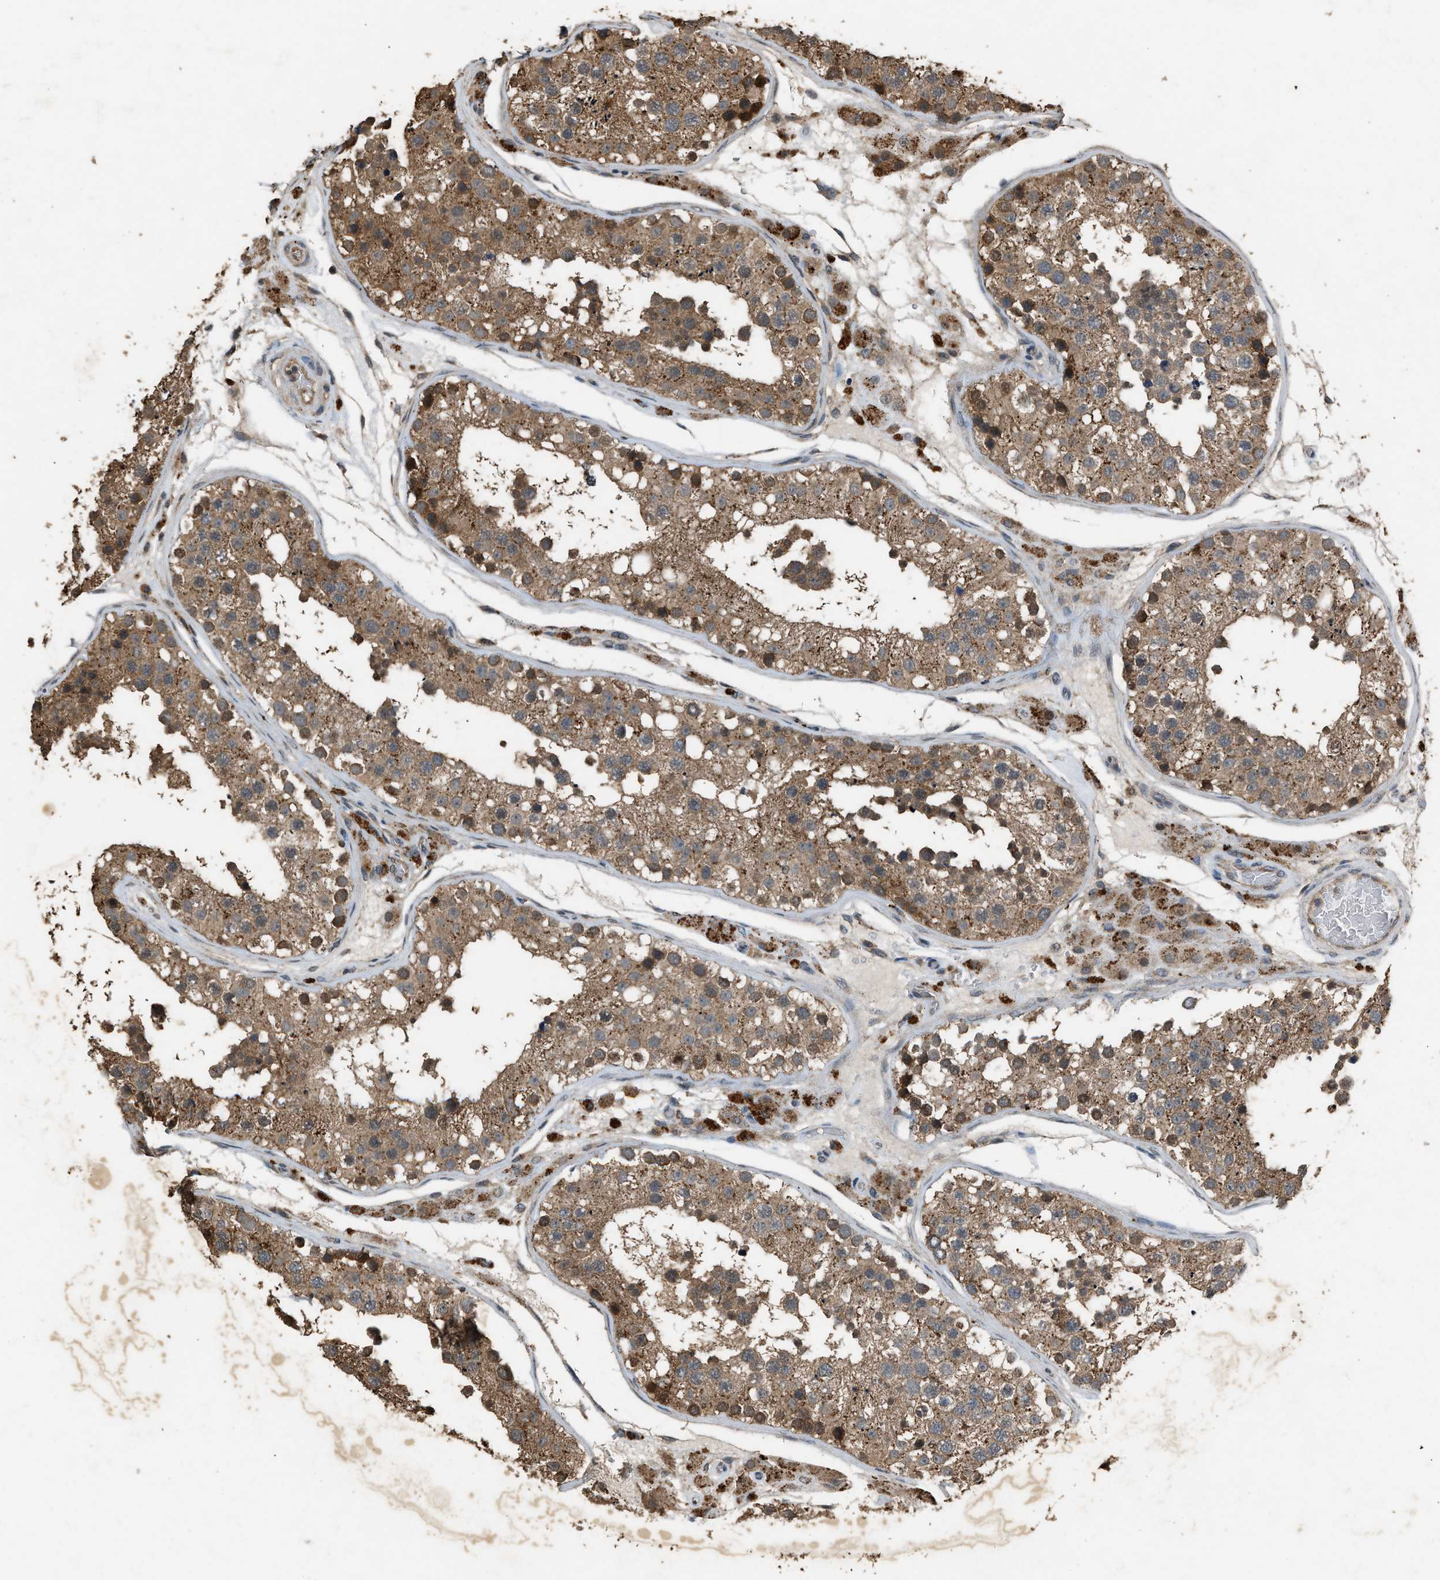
{"staining": {"intensity": "moderate", "quantity": ">75%", "location": "cytoplasmic/membranous"}, "tissue": "testis", "cell_type": "Cells in seminiferous ducts", "image_type": "normal", "snomed": [{"axis": "morphology", "description": "Normal tissue, NOS"}, {"axis": "topography", "description": "Testis"}], "caption": "DAB (3,3'-diaminobenzidine) immunohistochemical staining of benign human testis displays moderate cytoplasmic/membranous protein expression in about >75% of cells in seminiferous ducts.", "gene": "PSMD1", "patient": {"sex": "male", "age": 26}}